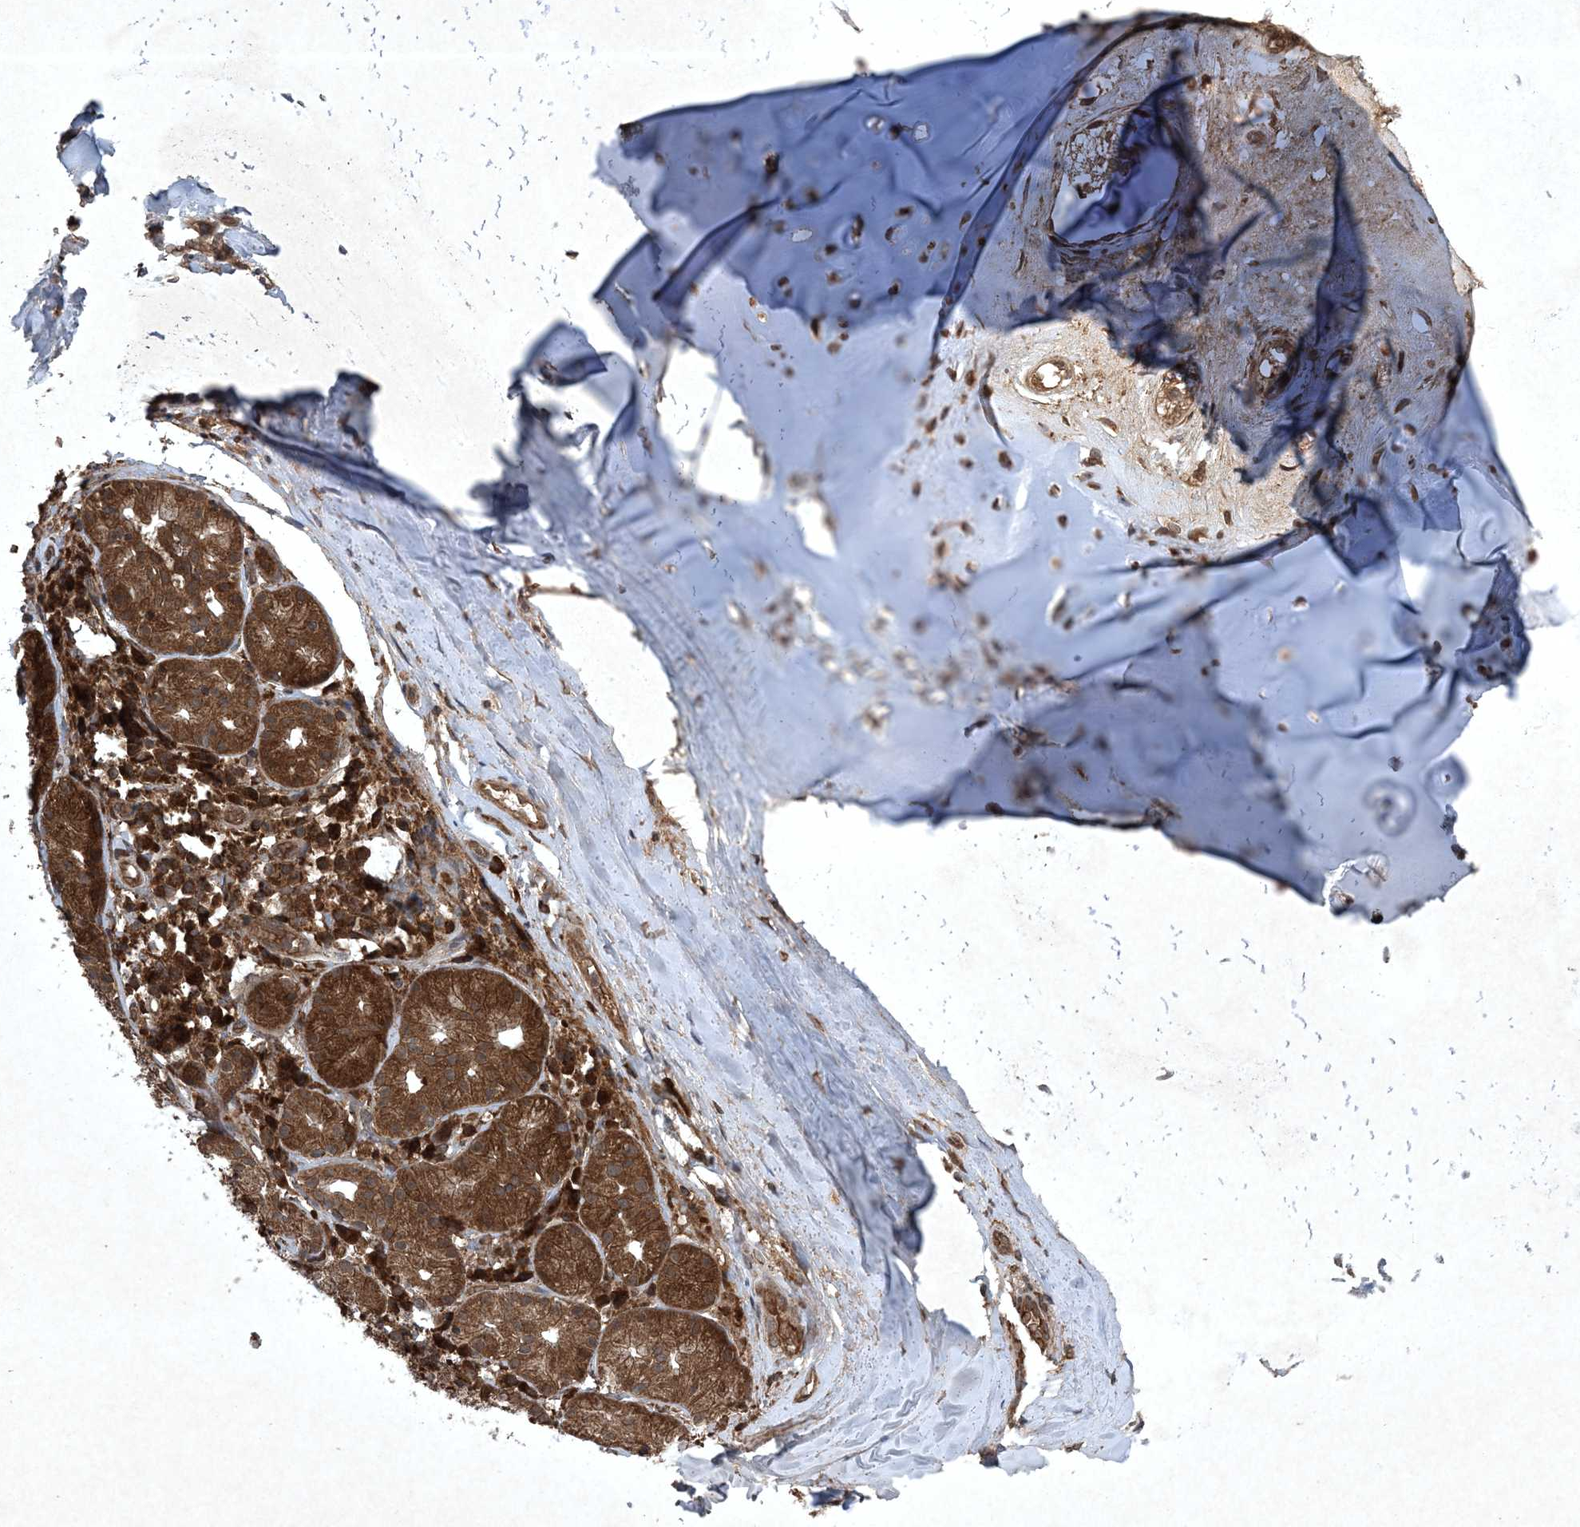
{"staining": {"intensity": "moderate", "quantity": ">75%", "location": "cytoplasmic/membranous"}, "tissue": "adipose tissue", "cell_type": "Adipocytes", "image_type": "normal", "snomed": [{"axis": "morphology", "description": "Normal tissue, NOS"}, {"axis": "morphology", "description": "Basal cell carcinoma"}, {"axis": "topography", "description": "Cartilage tissue"}, {"axis": "topography", "description": "Nasopharynx"}, {"axis": "topography", "description": "Oral tissue"}], "caption": "The photomicrograph reveals staining of benign adipose tissue, revealing moderate cytoplasmic/membranous protein staining (brown color) within adipocytes. Nuclei are stained in blue.", "gene": "GNG5", "patient": {"sex": "female", "age": 77}}